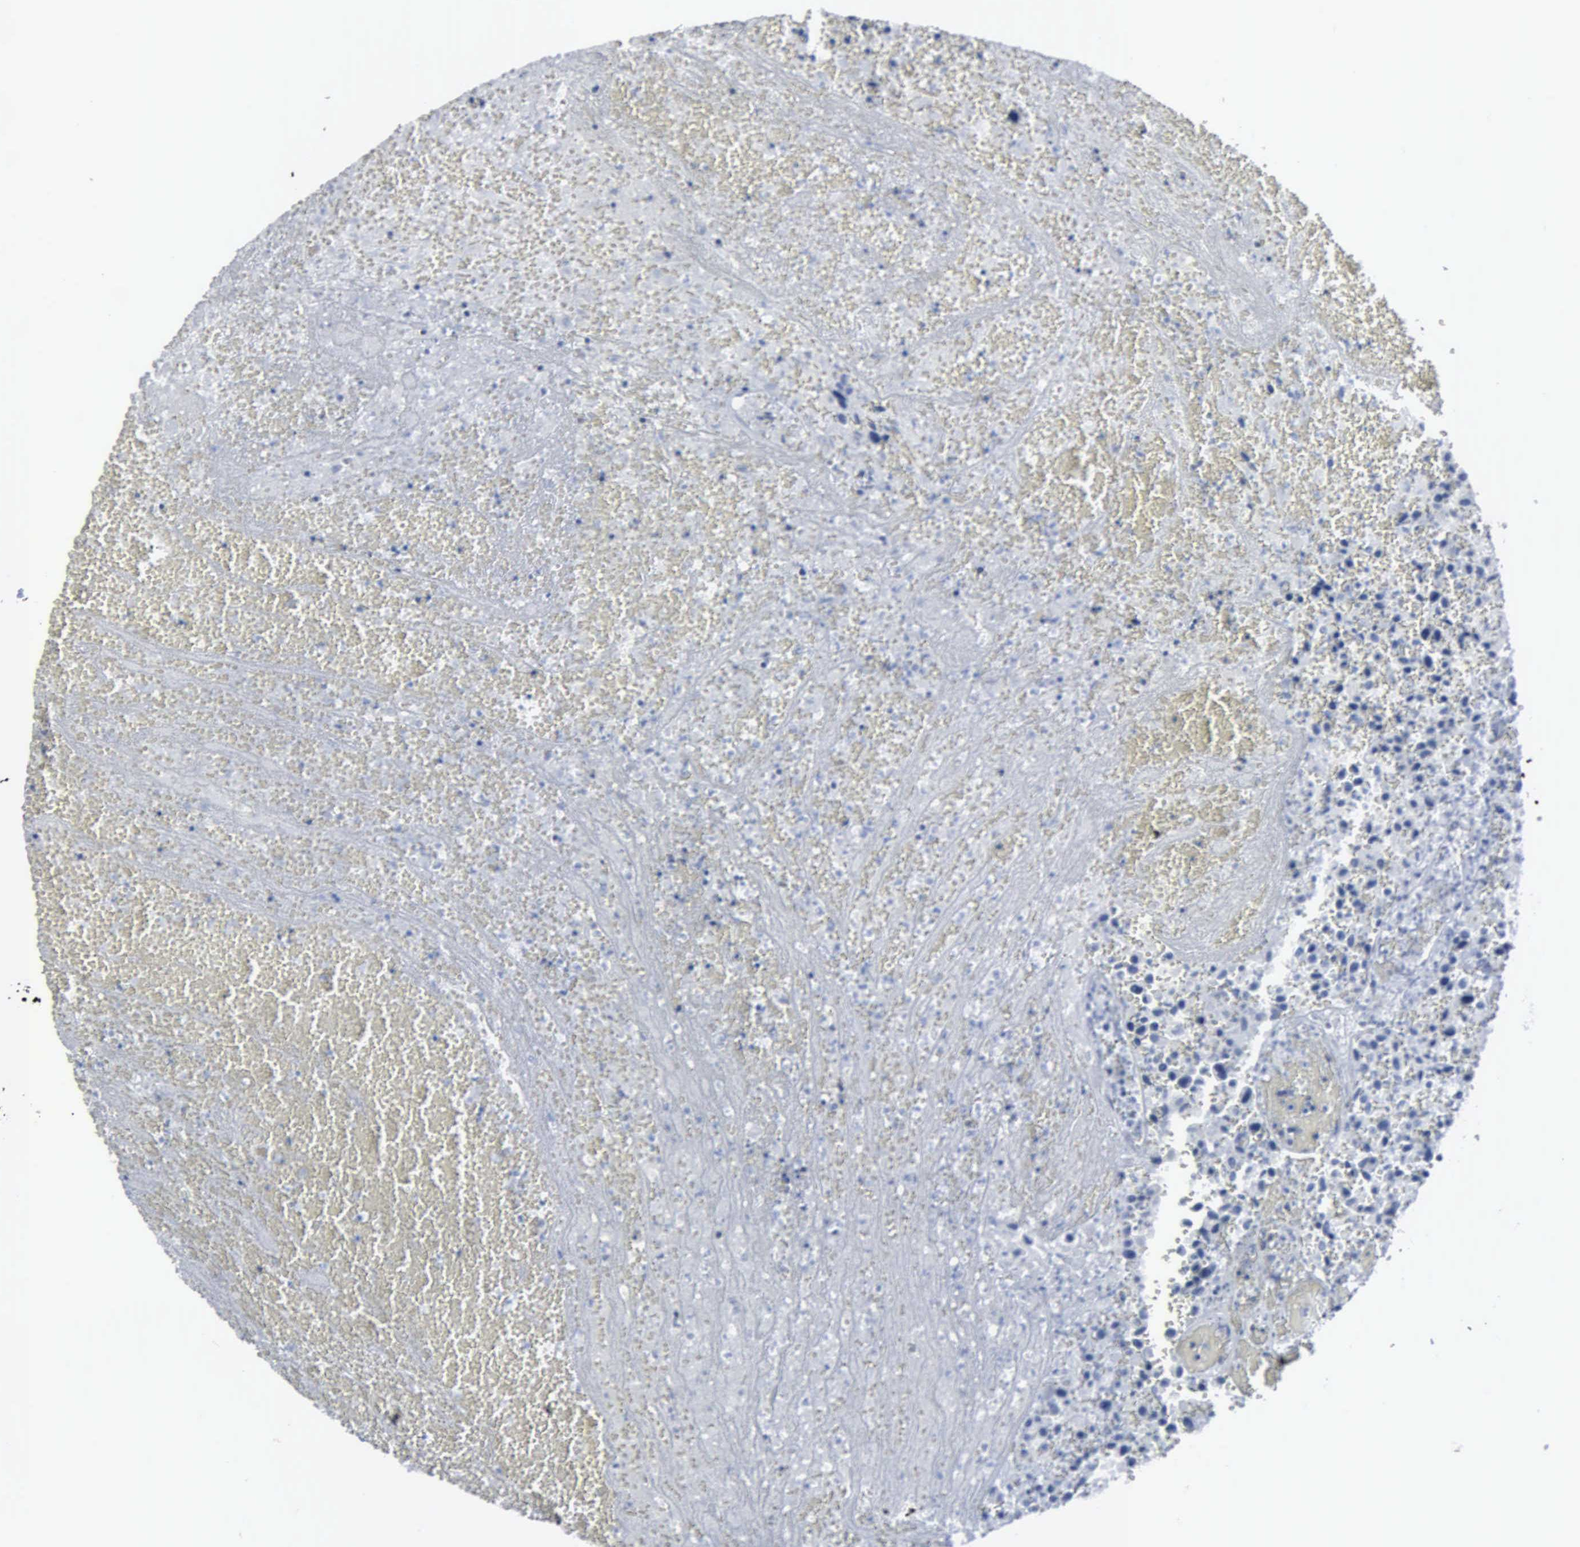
{"staining": {"intensity": "moderate", "quantity": "<25%", "location": "nuclear"}, "tissue": "urothelial cancer", "cell_type": "Tumor cells", "image_type": "cancer", "snomed": [{"axis": "morphology", "description": "Urothelial carcinoma, High grade"}, {"axis": "topography", "description": "Urinary bladder"}], "caption": "Urothelial cancer stained with DAB (3,3'-diaminobenzidine) immunohistochemistry shows low levels of moderate nuclear staining in about <25% of tumor cells.", "gene": "CCND3", "patient": {"sex": "male", "age": 66}}